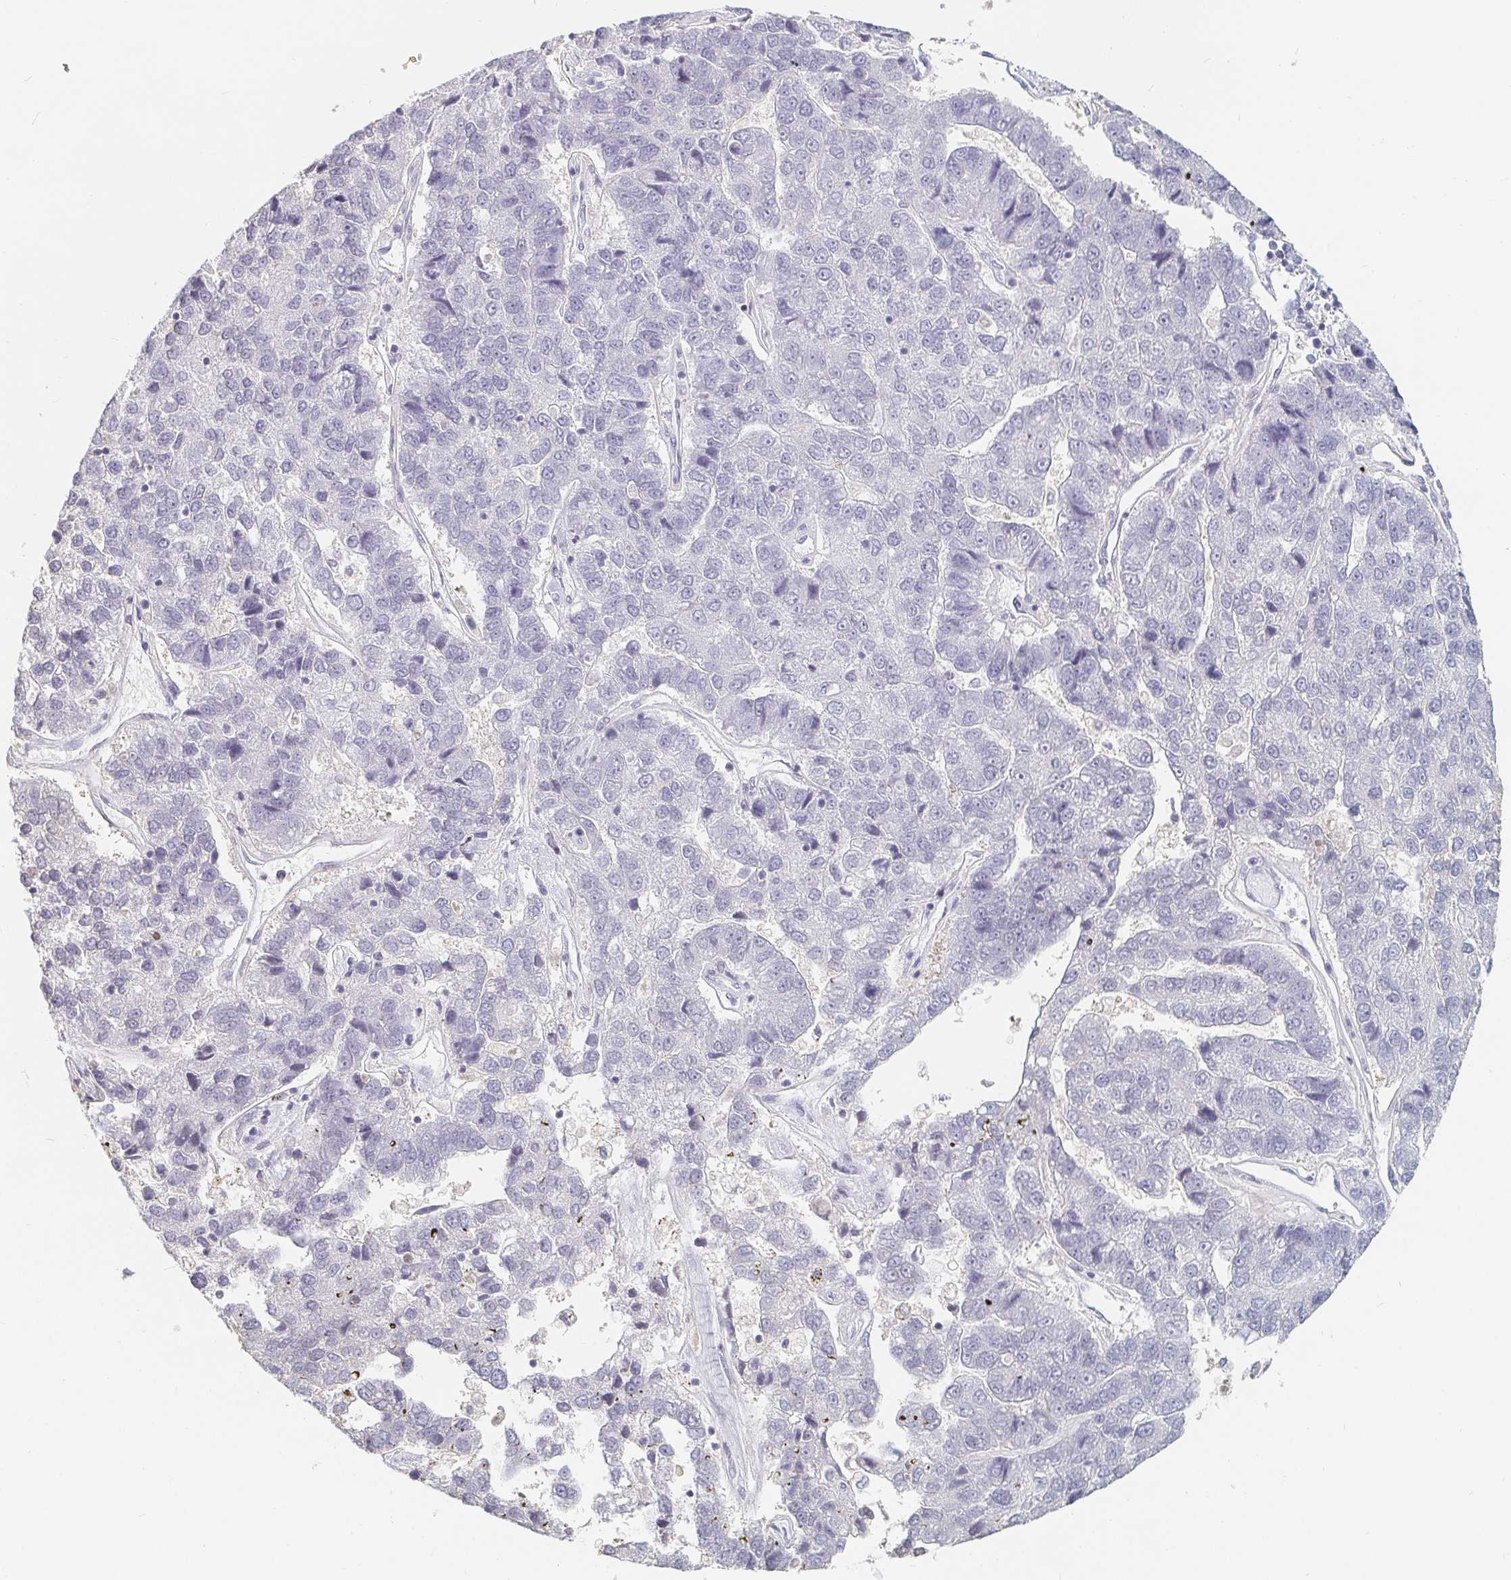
{"staining": {"intensity": "negative", "quantity": "none", "location": "none"}, "tissue": "pancreatic cancer", "cell_type": "Tumor cells", "image_type": "cancer", "snomed": [{"axis": "morphology", "description": "Adenocarcinoma, NOS"}, {"axis": "topography", "description": "Pancreas"}], "caption": "An immunohistochemistry image of pancreatic cancer is shown. There is no staining in tumor cells of pancreatic cancer. Nuclei are stained in blue.", "gene": "NME9", "patient": {"sex": "female", "age": 61}}